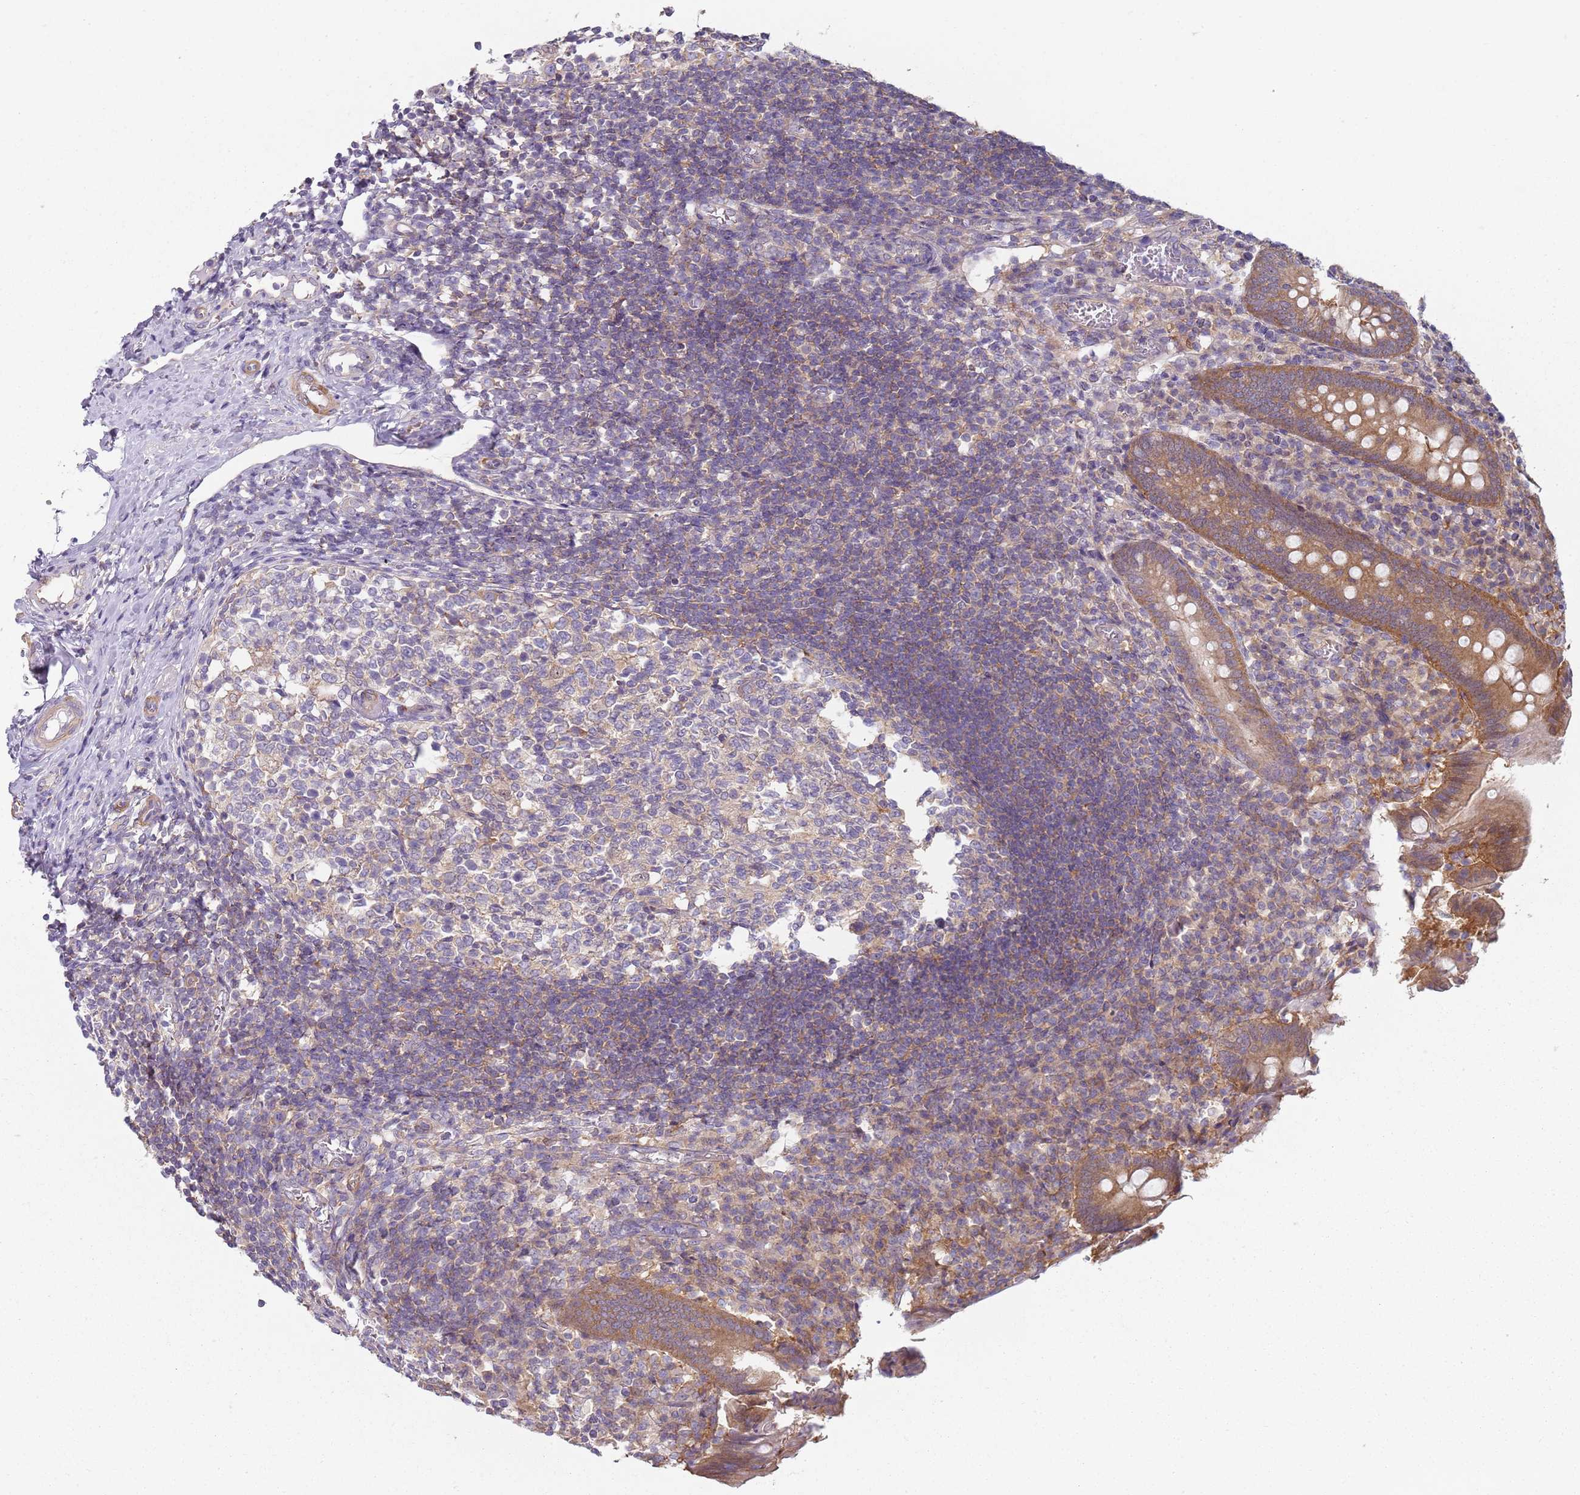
{"staining": {"intensity": "moderate", "quantity": ">75%", "location": "cytoplasmic/membranous"}, "tissue": "appendix", "cell_type": "Glandular cells", "image_type": "normal", "snomed": [{"axis": "morphology", "description": "Normal tissue, NOS"}, {"axis": "topography", "description": "Appendix"}], "caption": "High-power microscopy captured an IHC micrograph of benign appendix, revealing moderate cytoplasmic/membranous staining in about >75% of glandular cells.", "gene": "SLC26A6", "patient": {"sex": "female", "age": 17}}